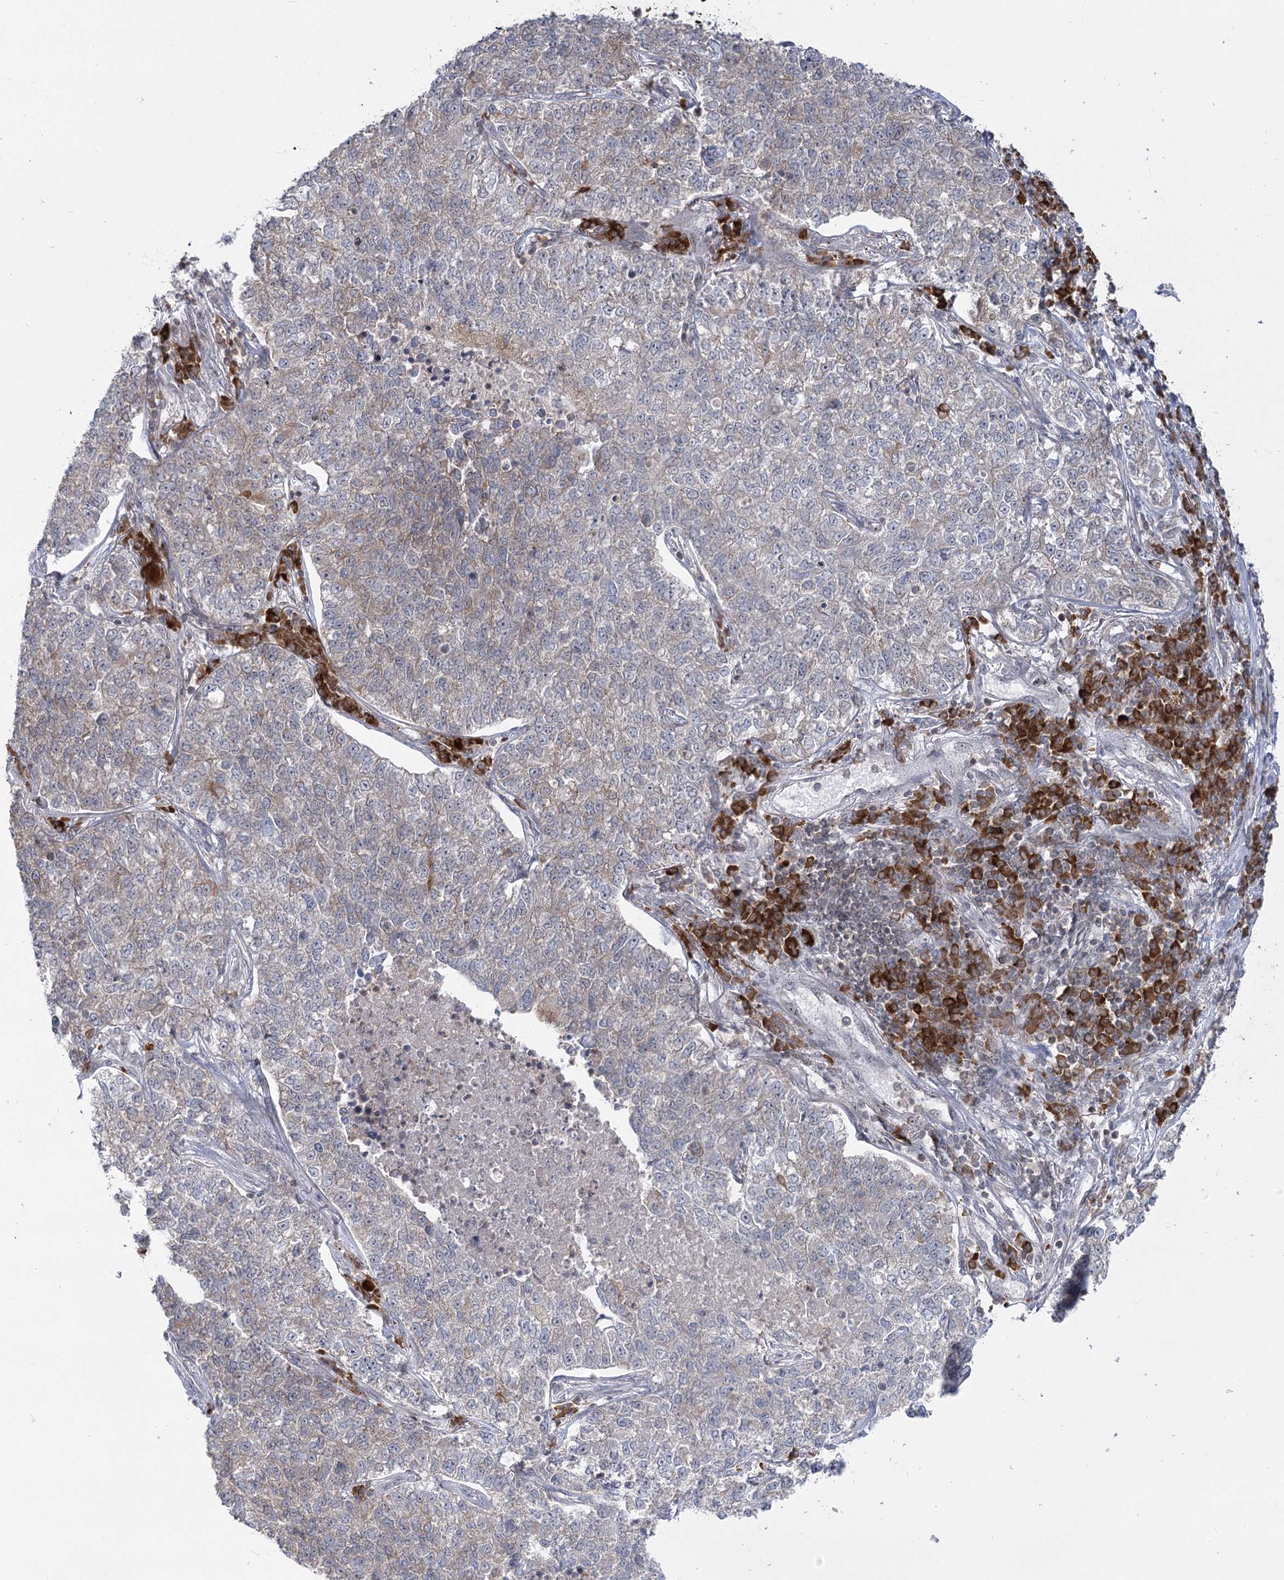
{"staining": {"intensity": "weak", "quantity": "25%-75%", "location": "cytoplasmic/membranous"}, "tissue": "lung cancer", "cell_type": "Tumor cells", "image_type": "cancer", "snomed": [{"axis": "morphology", "description": "Adenocarcinoma, NOS"}, {"axis": "topography", "description": "Lung"}], "caption": "Immunohistochemical staining of human lung cancer displays low levels of weak cytoplasmic/membranous protein expression in about 25%-75% of tumor cells. (Stains: DAB (3,3'-diaminobenzidine) in brown, nuclei in blue, Microscopy: brightfield microscopy at high magnification).", "gene": "SYTL1", "patient": {"sex": "male", "age": 49}}